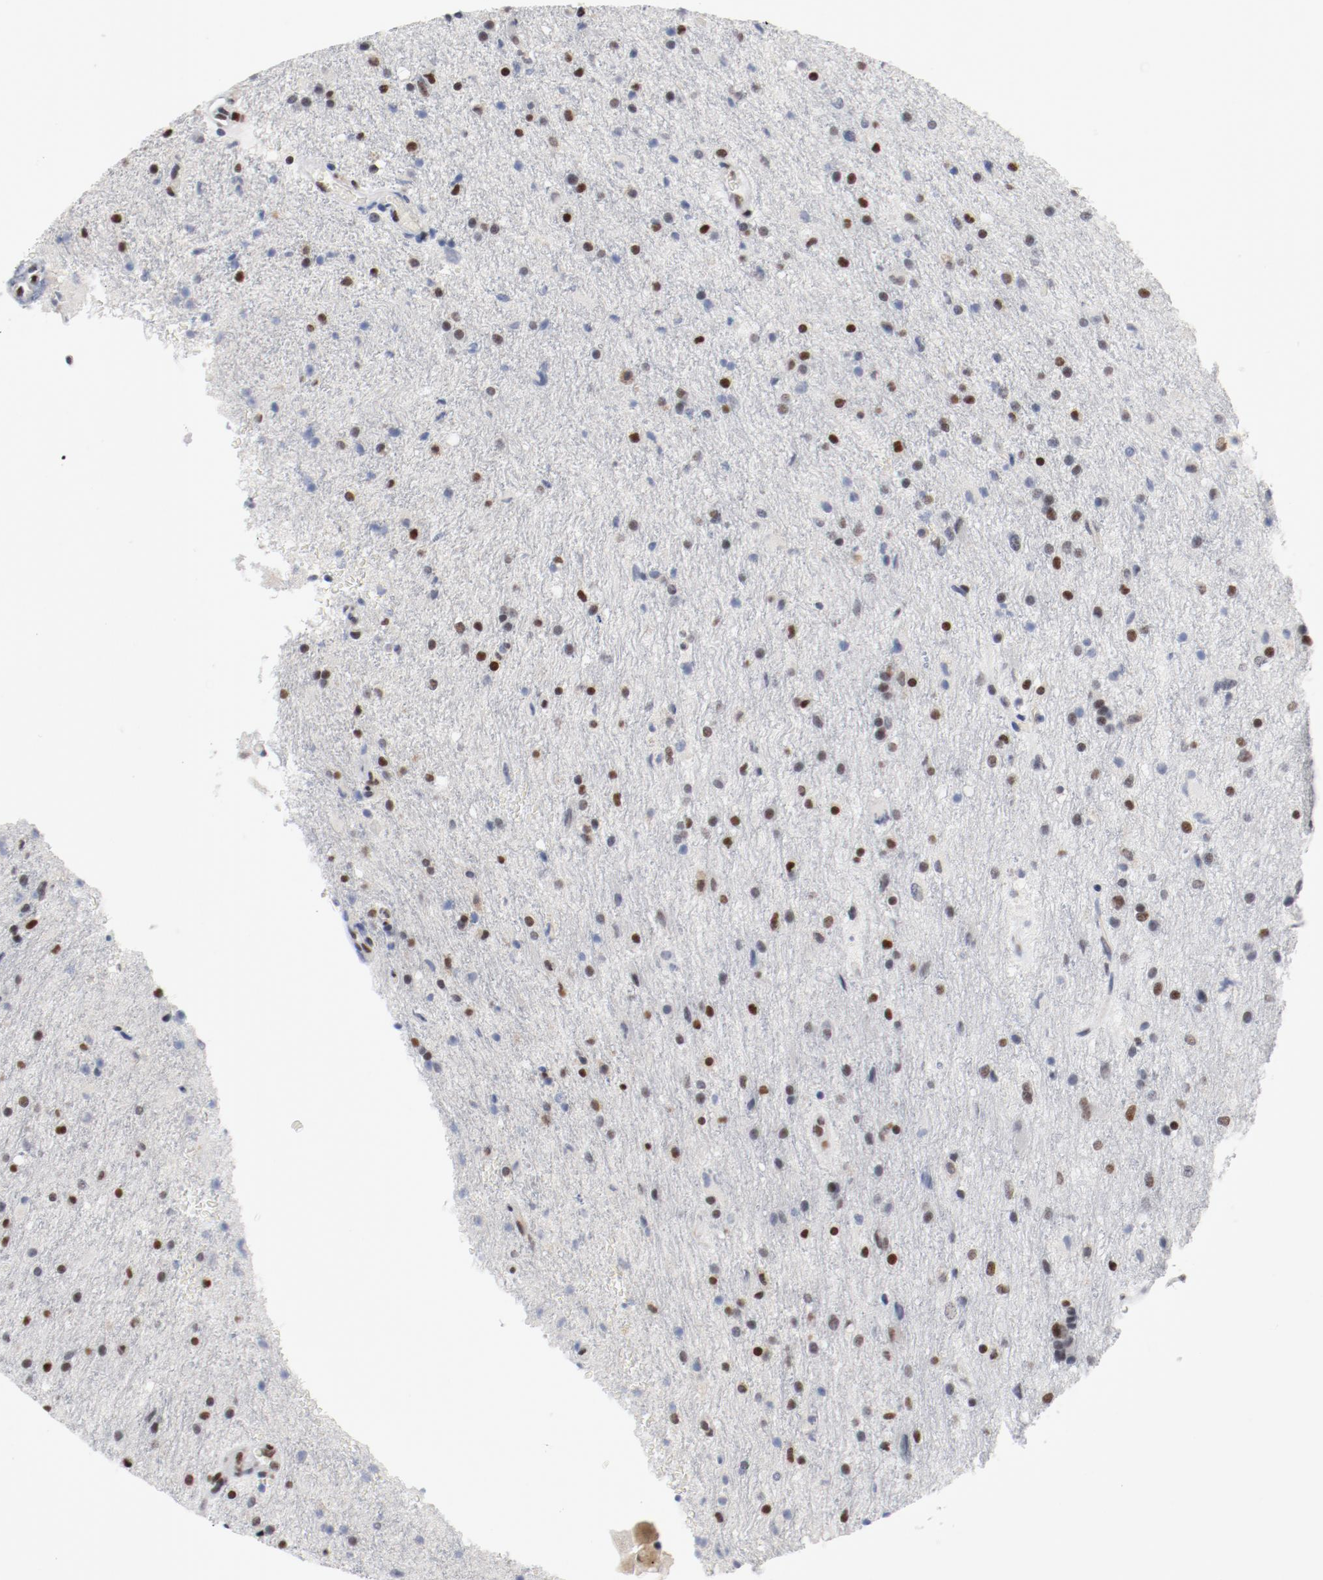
{"staining": {"intensity": "strong", "quantity": "25%-75%", "location": "nuclear"}, "tissue": "glioma", "cell_type": "Tumor cells", "image_type": "cancer", "snomed": [{"axis": "morphology", "description": "Normal tissue, NOS"}, {"axis": "morphology", "description": "Glioma, malignant, High grade"}, {"axis": "topography", "description": "Cerebral cortex"}], "caption": "Immunohistochemical staining of glioma reveals high levels of strong nuclear positivity in about 25%-75% of tumor cells. (DAB (3,3'-diaminobenzidine) = brown stain, brightfield microscopy at high magnification).", "gene": "ARNT", "patient": {"sex": "male", "age": 56}}